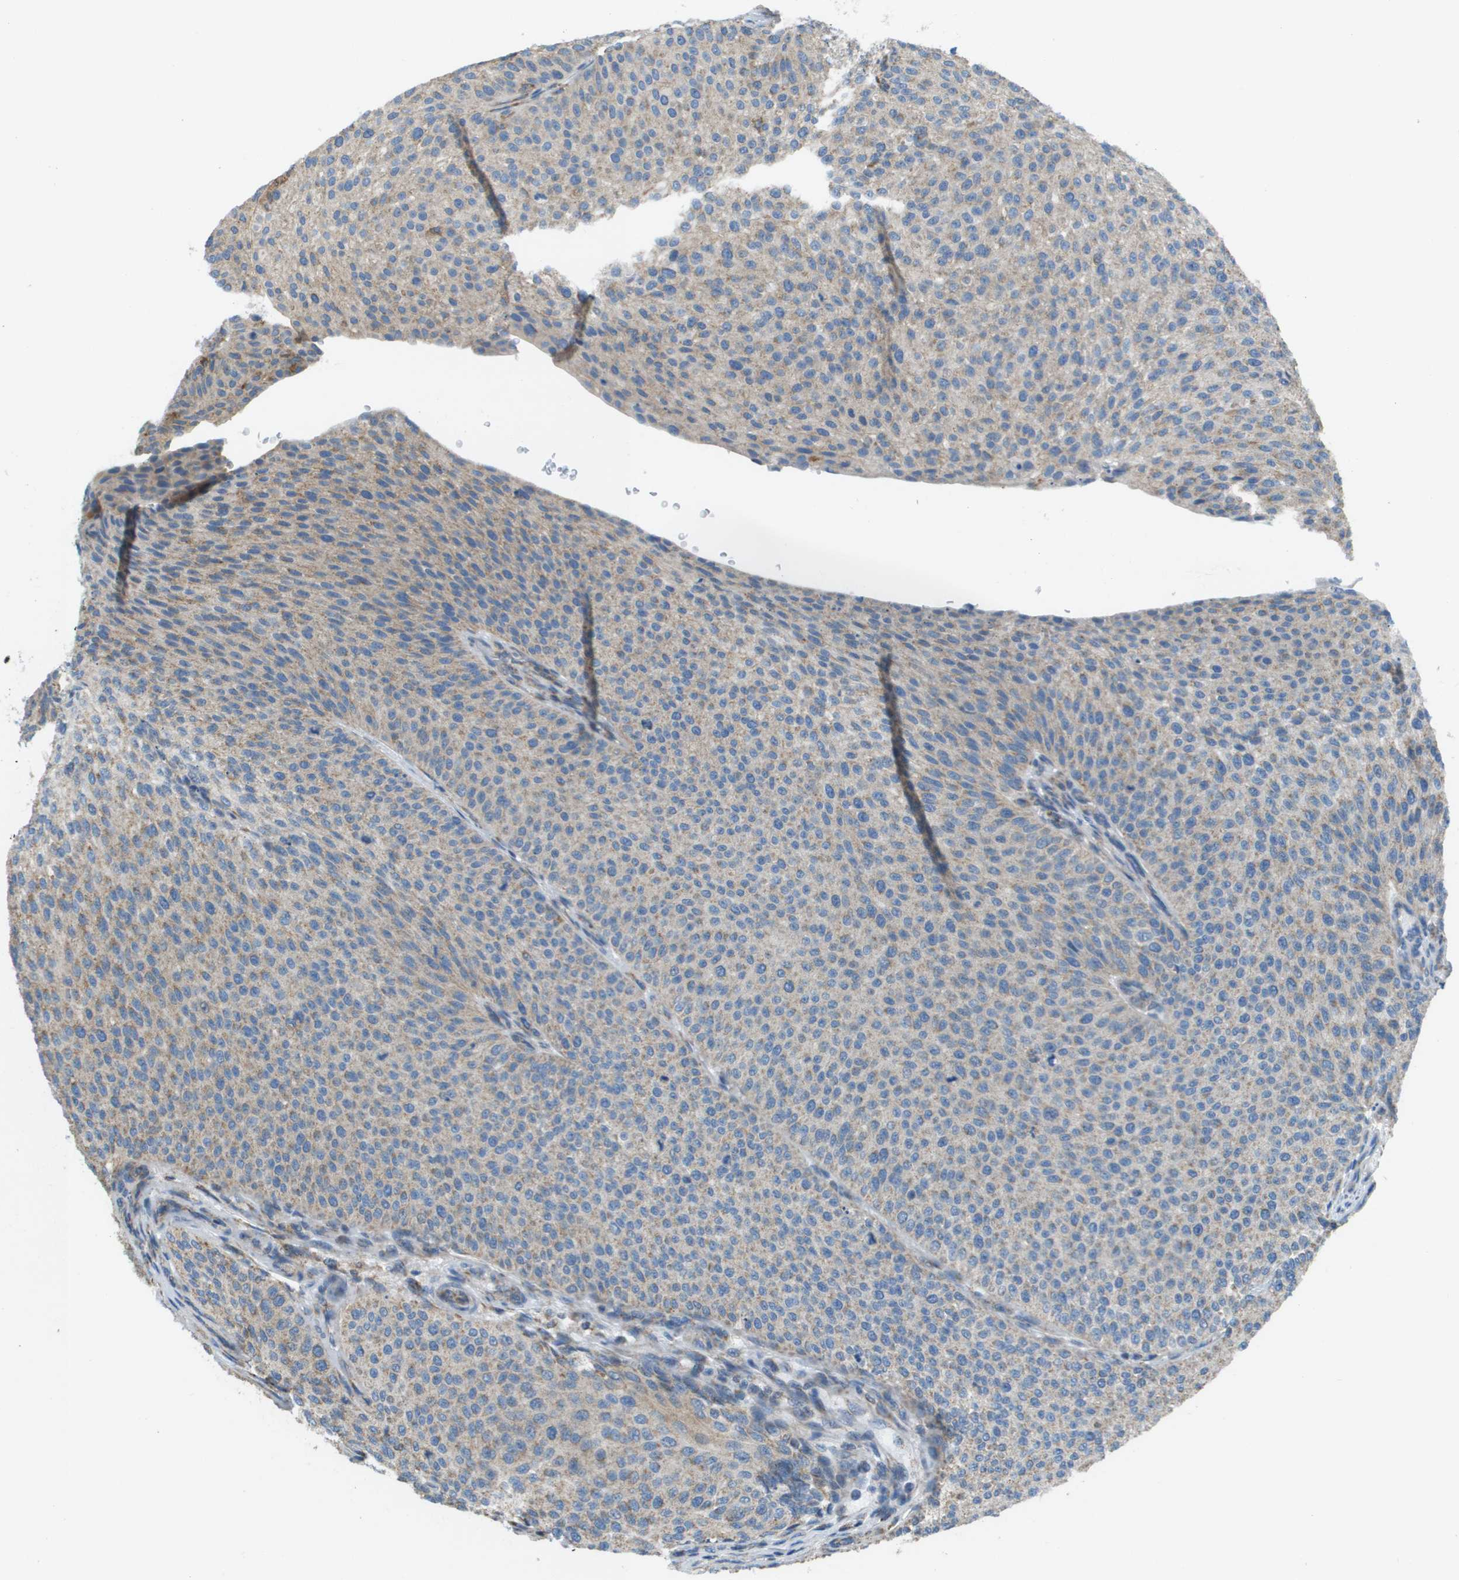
{"staining": {"intensity": "weak", "quantity": ">75%", "location": "cytoplasmic/membranous"}, "tissue": "urothelial cancer", "cell_type": "Tumor cells", "image_type": "cancer", "snomed": [{"axis": "morphology", "description": "Urothelial carcinoma, Low grade"}, {"axis": "topography", "description": "Smooth muscle"}, {"axis": "topography", "description": "Urinary bladder"}], "caption": "Protein expression analysis of human urothelial cancer reveals weak cytoplasmic/membranous positivity in approximately >75% of tumor cells. The staining was performed using DAB (3,3'-diaminobenzidine), with brown indicating positive protein expression. Nuclei are stained blue with hematoxylin.", "gene": "TAOK3", "patient": {"sex": "male", "age": 60}}